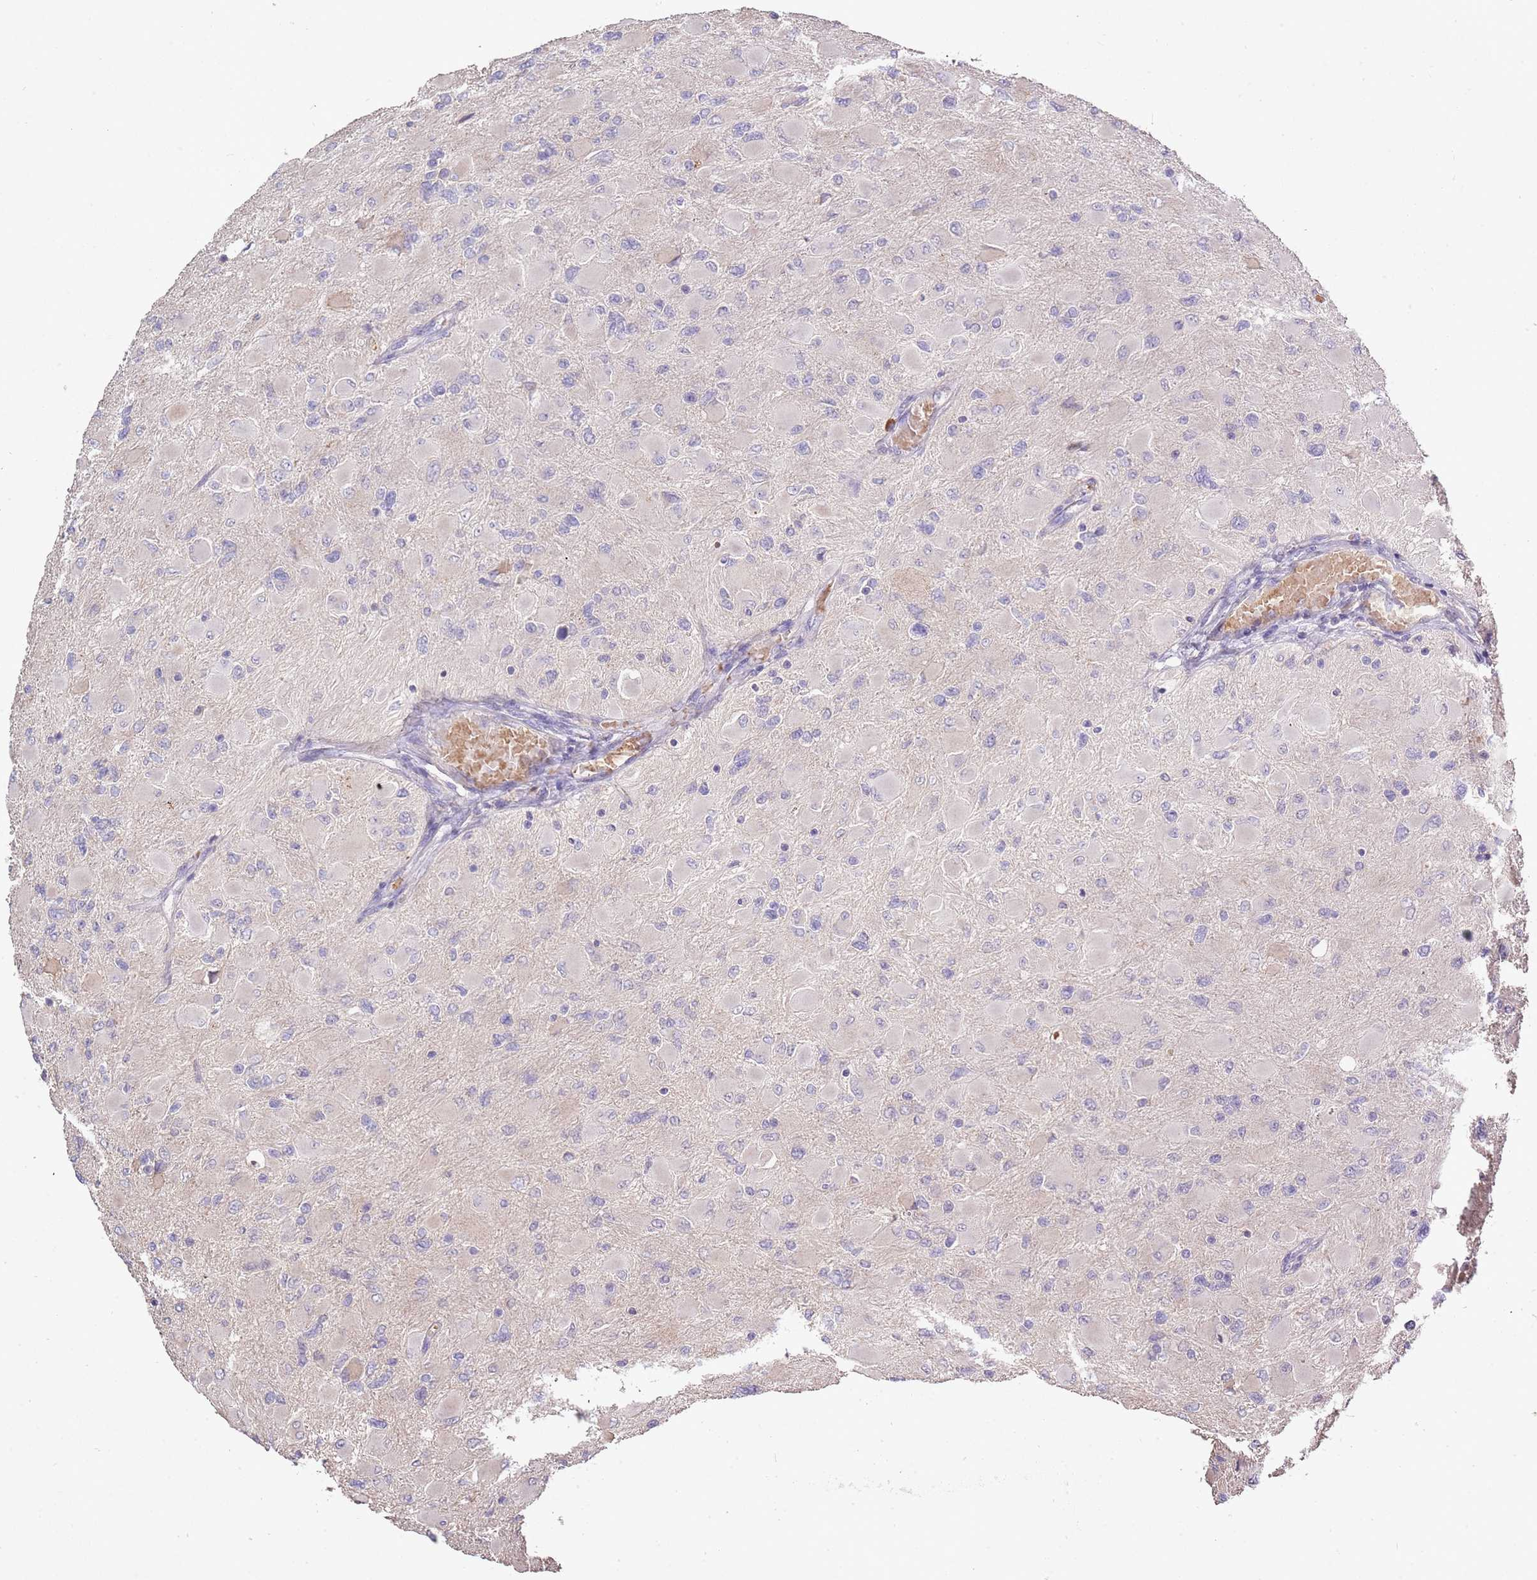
{"staining": {"intensity": "negative", "quantity": "none", "location": "none"}, "tissue": "glioma", "cell_type": "Tumor cells", "image_type": "cancer", "snomed": [{"axis": "morphology", "description": "Glioma, malignant, High grade"}, {"axis": "topography", "description": "Cerebral cortex"}], "caption": "Immunohistochemical staining of human glioma exhibits no significant positivity in tumor cells. Nuclei are stained in blue.", "gene": "P2RY13", "patient": {"sex": "female", "age": 36}}